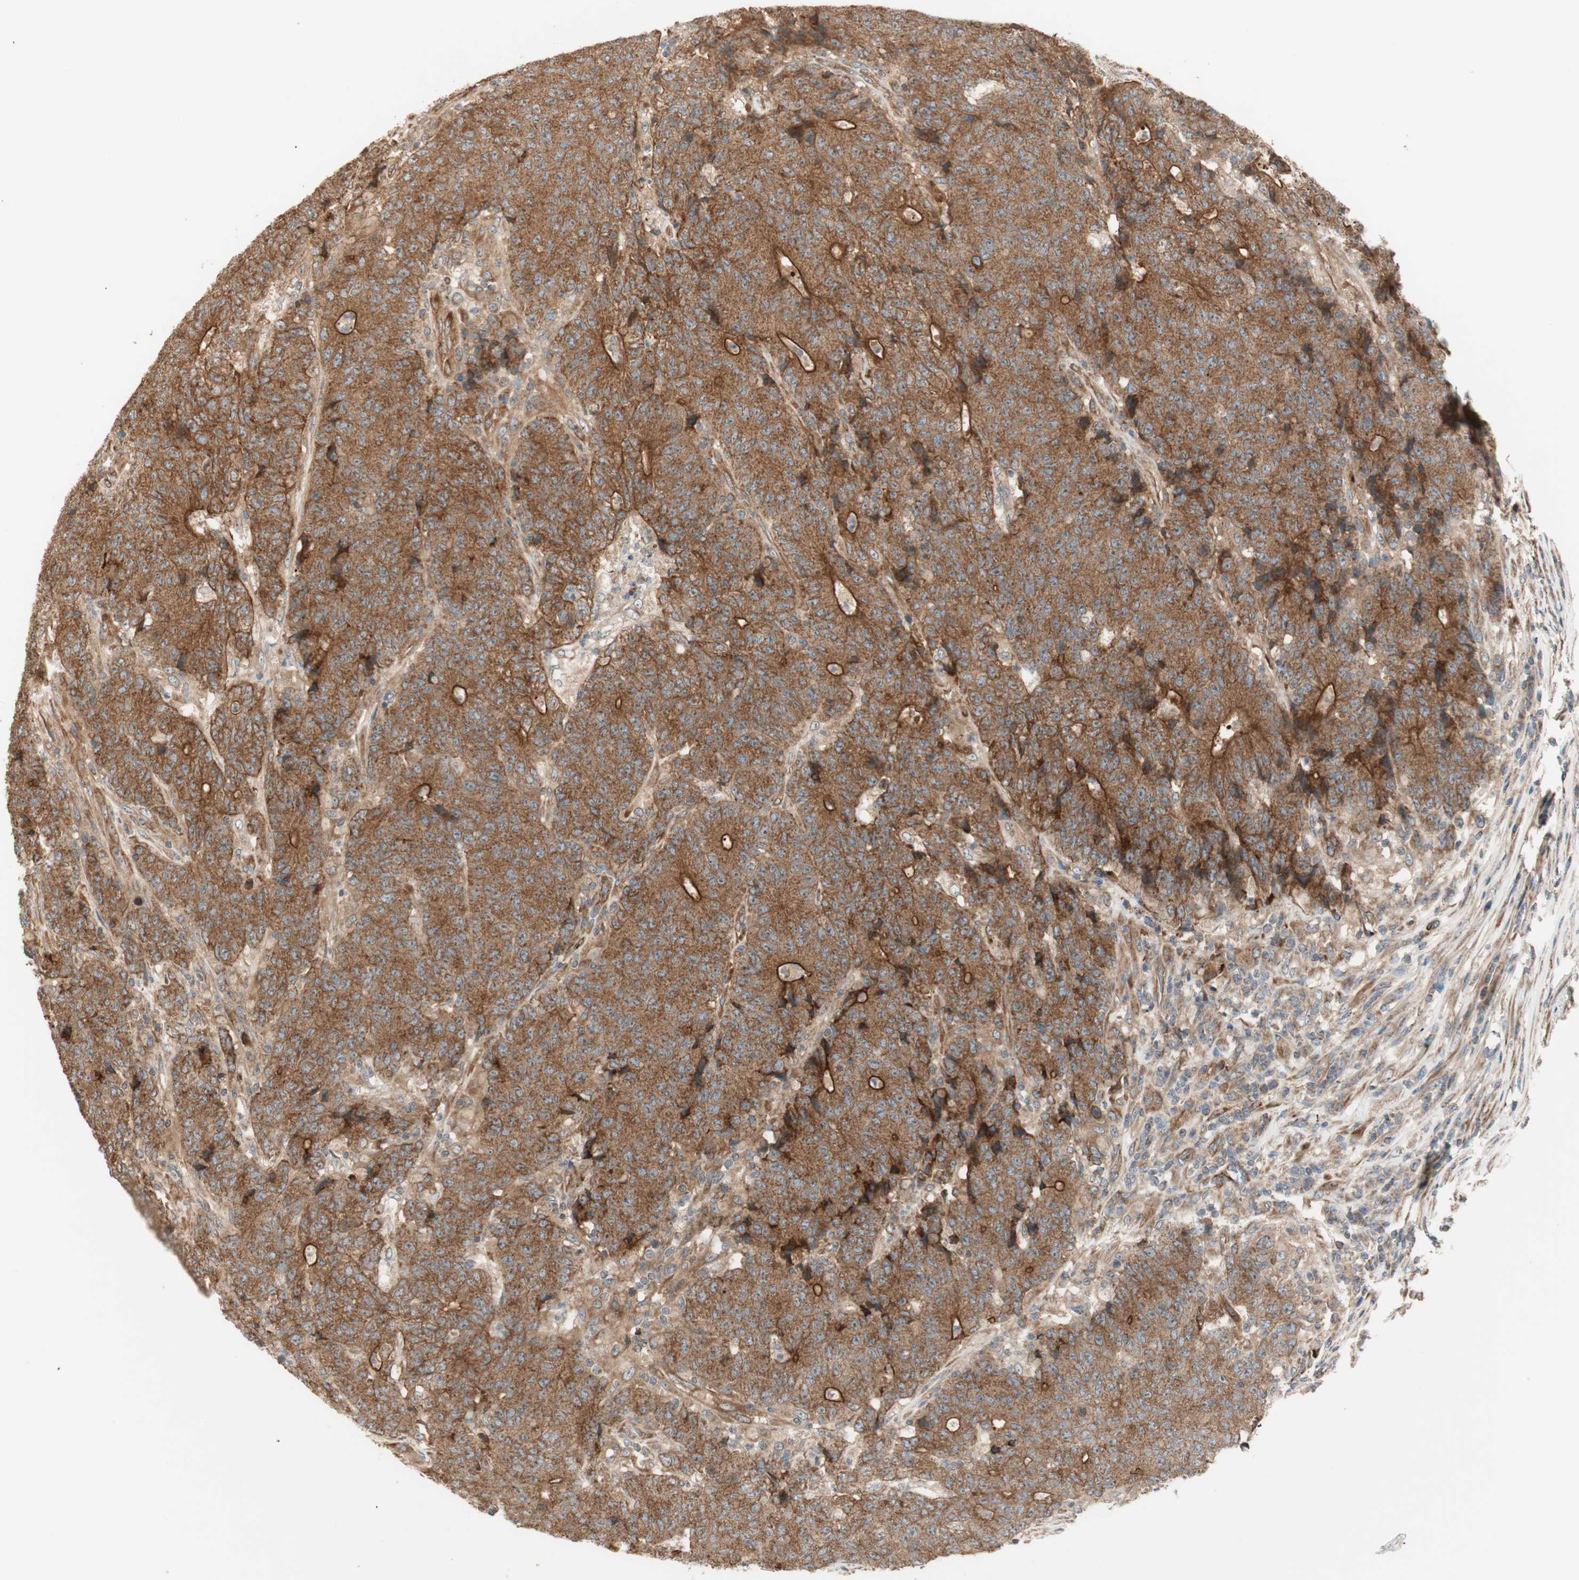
{"staining": {"intensity": "strong", "quantity": ">75%", "location": "cytoplasmic/membranous"}, "tissue": "colorectal cancer", "cell_type": "Tumor cells", "image_type": "cancer", "snomed": [{"axis": "morphology", "description": "Normal tissue, NOS"}, {"axis": "morphology", "description": "Adenocarcinoma, NOS"}, {"axis": "topography", "description": "Colon"}], "caption": "DAB (3,3'-diaminobenzidine) immunohistochemical staining of human colorectal adenocarcinoma displays strong cytoplasmic/membranous protein expression in about >75% of tumor cells. (brown staining indicates protein expression, while blue staining denotes nuclei).", "gene": "CTTNBP2NL", "patient": {"sex": "female", "age": 75}}